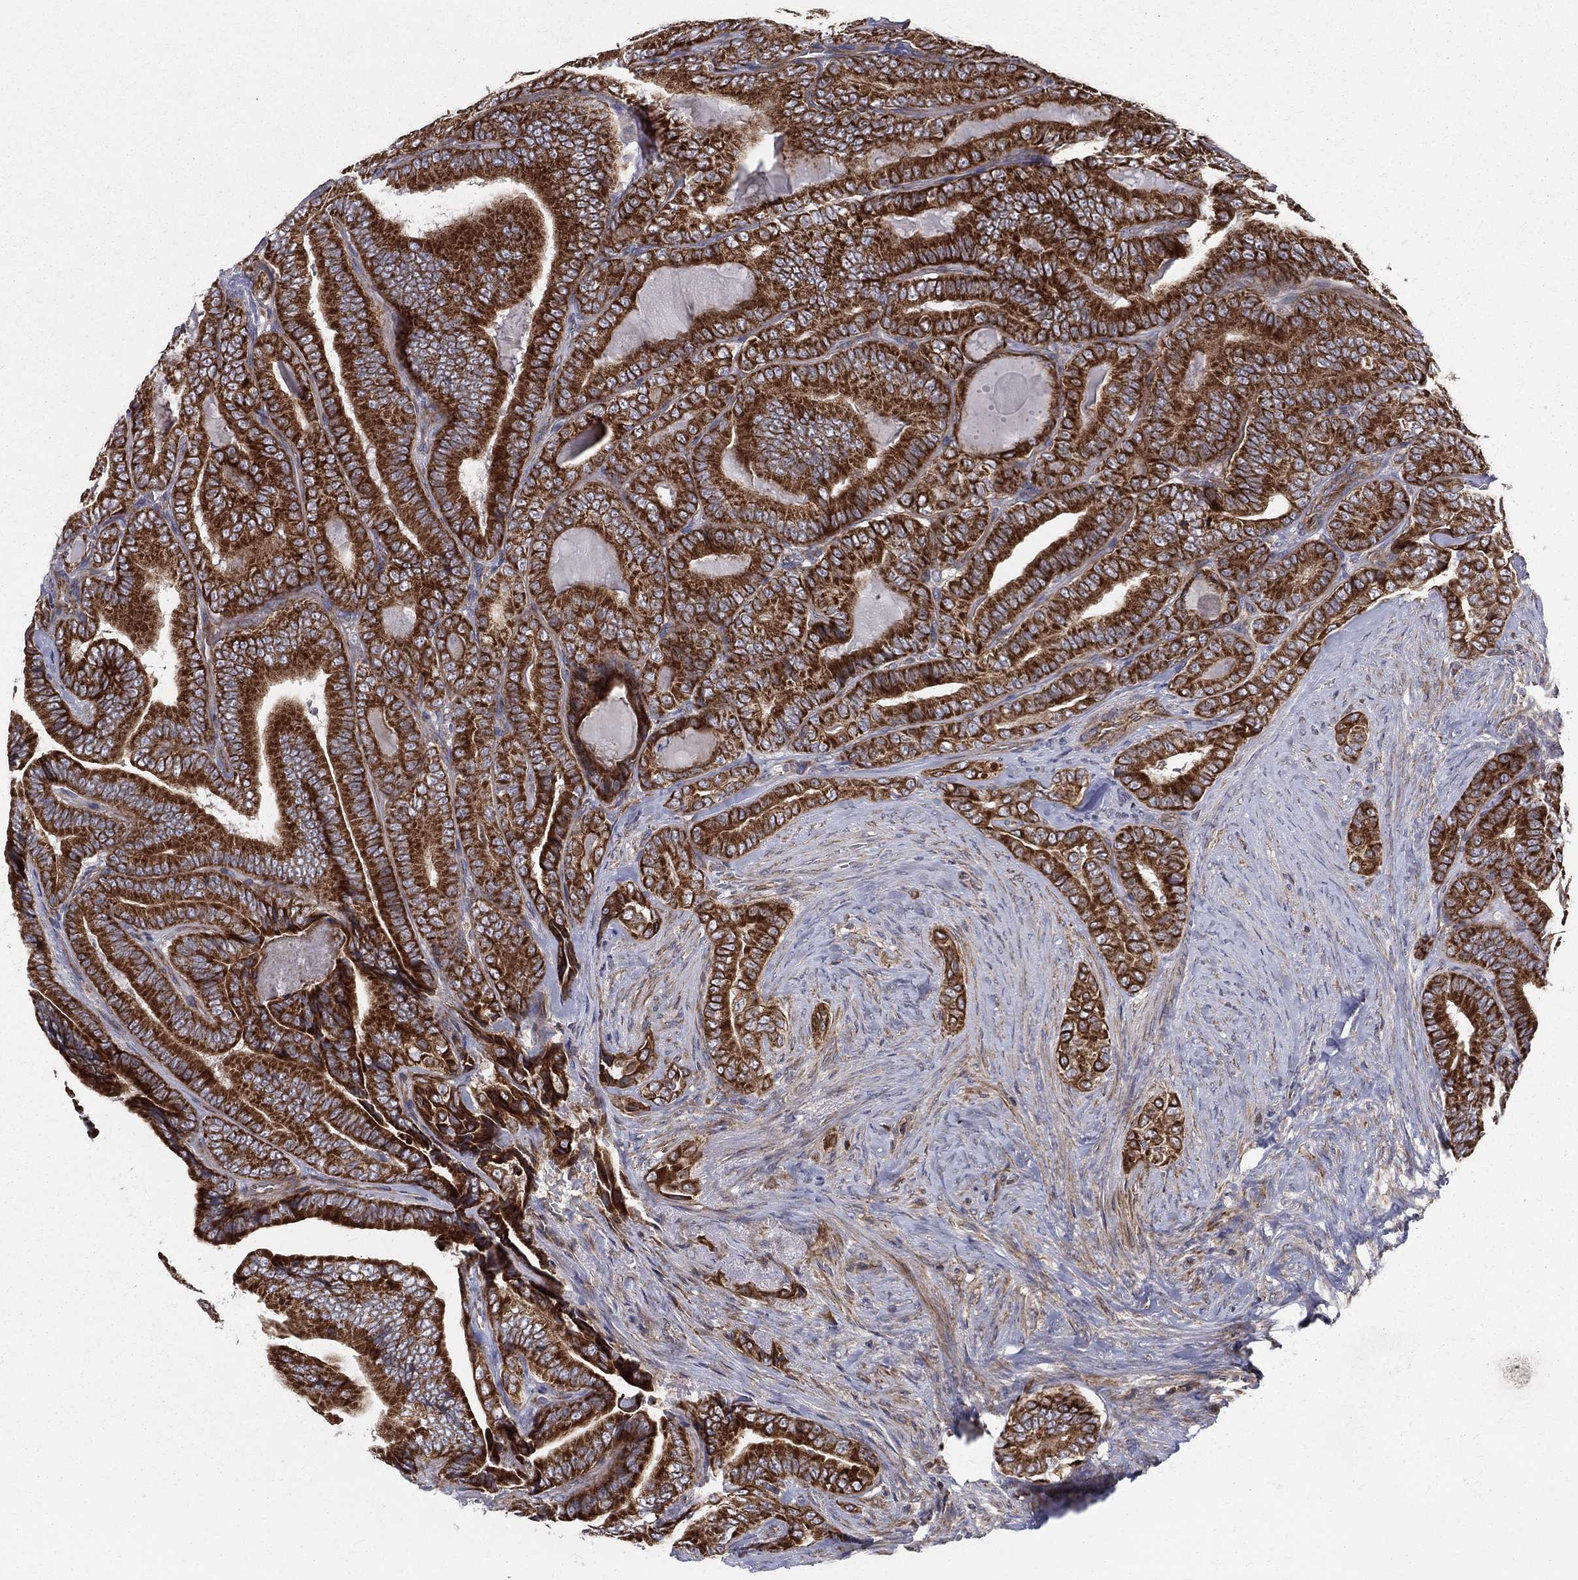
{"staining": {"intensity": "strong", "quantity": ">75%", "location": "cytoplasmic/membranous"}, "tissue": "thyroid cancer", "cell_type": "Tumor cells", "image_type": "cancer", "snomed": [{"axis": "morphology", "description": "Papillary adenocarcinoma, NOS"}, {"axis": "topography", "description": "Thyroid gland"}], "caption": "The histopathology image displays immunohistochemical staining of thyroid papillary adenocarcinoma. There is strong cytoplasmic/membranous expression is appreciated in about >75% of tumor cells. The staining was performed using DAB (3,3'-diaminobenzidine) to visualize the protein expression in brown, while the nuclei were stained in blue with hematoxylin (Magnification: 20x).", "gene": "MIX23", "patient": {"sex": "male", "age": 61}}